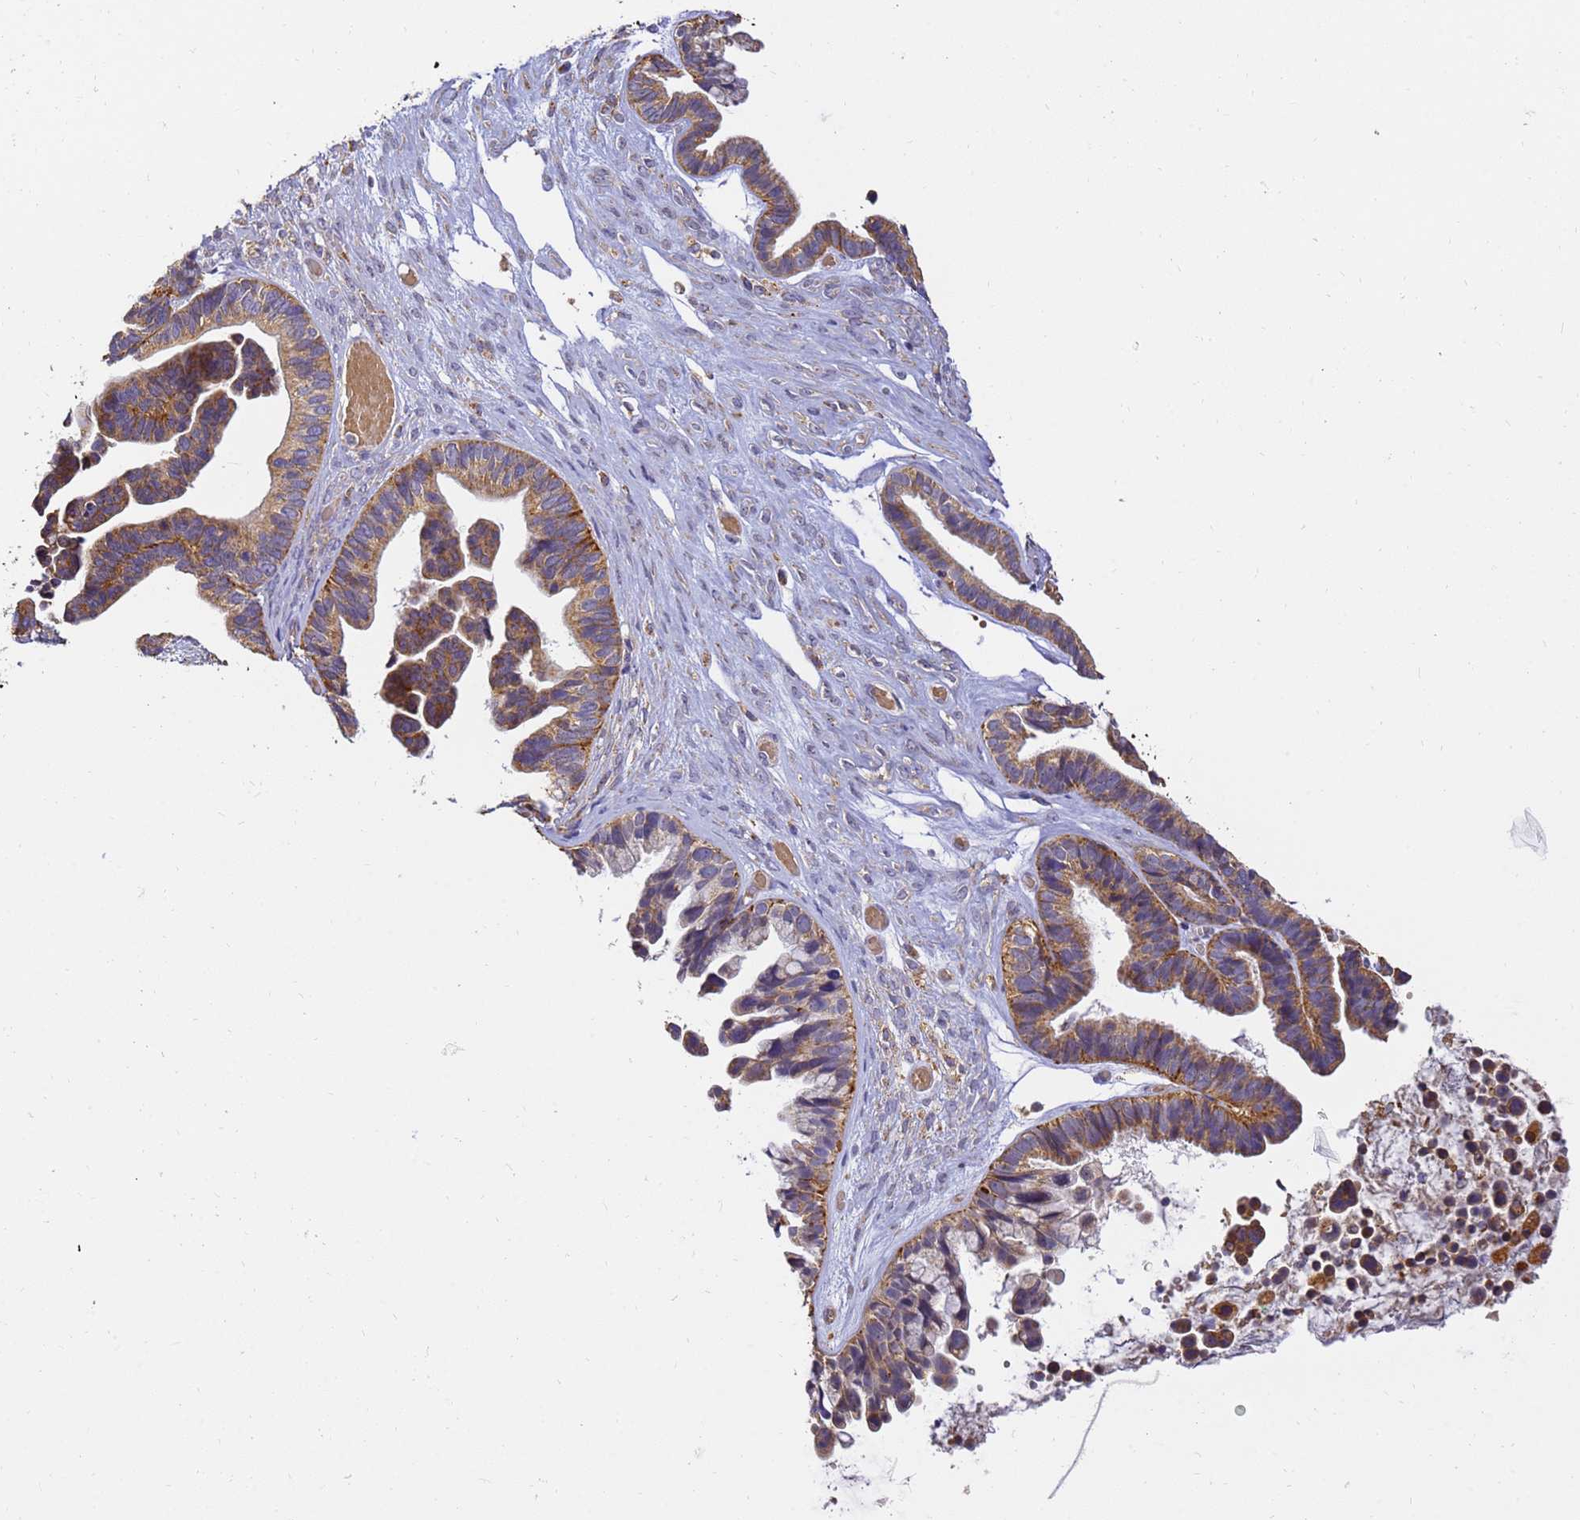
{"staining": {"intensity": "moderate", "quantity": ">75%", "location": "cytoplasmic/membranous"}, "tissue": "ovarian cancer", "cell_type": "Tumor cells", "image_type": "cancer", "snomed": [{"axis": "morphology", "description": "Cystadenocarcinoma, serous, NOS"}, {"axis": "topography", "description": "Ovary"}], "caption": "Protein expression analysis of ovarian serous cystadenocarcinoma reveals moderate cytoplasmic/membranous staining in about >75% of tumor cells.", "gene": "ARL8B", "patient": {"sex": "female", "age": 56}}